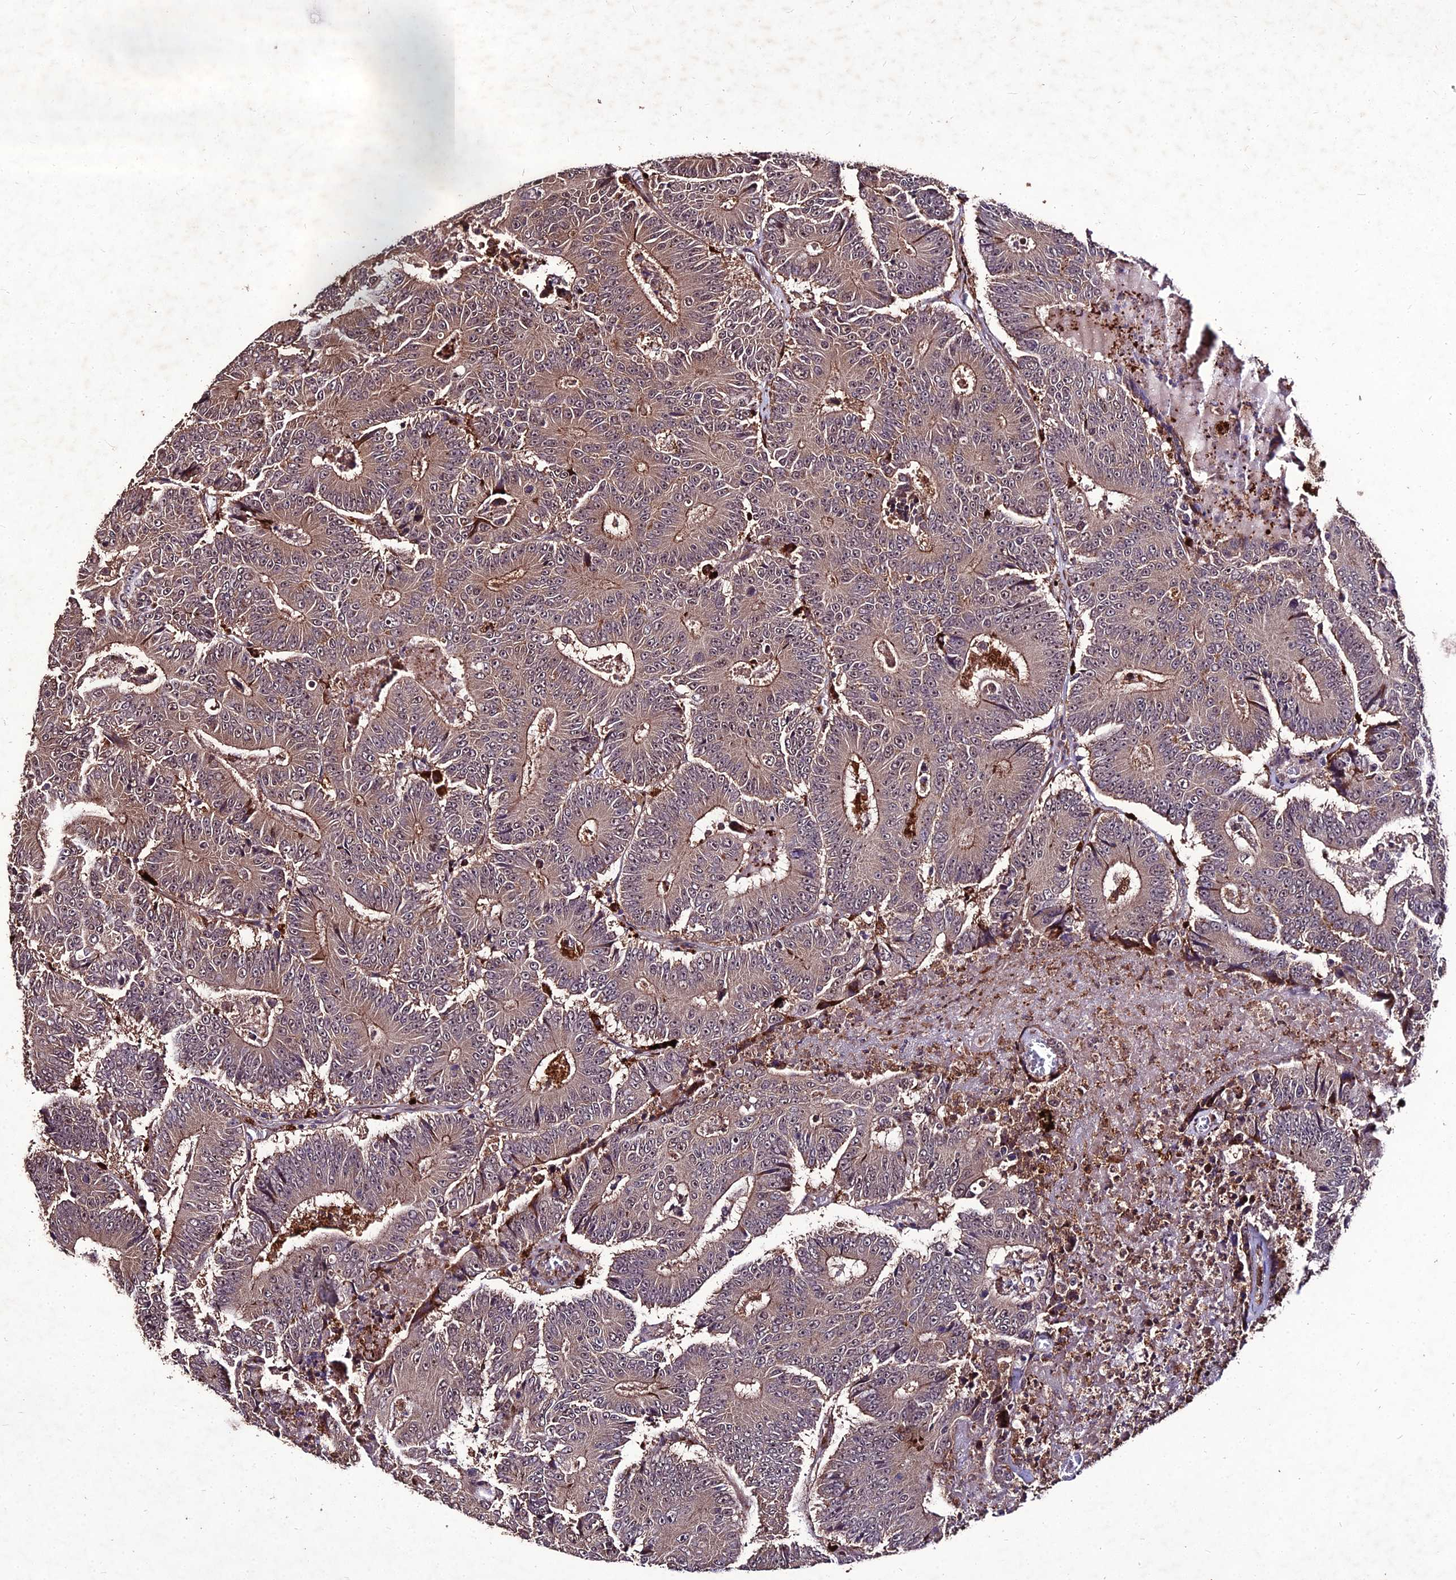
{"staining": {"intensity": "weak", "quantity": ">75%", "location": "cytoplasmic/membranous,nuclear"}, "tissue": "colorectal cancer", "cell_type": "Tumor cells", "image_type": "cancer", "snomed": [{"axis": "morphology", "description": "Adenocarcinoma, NOS"}, {"axis": "topography", "description": "Colon"}], "caption": "There is low levels of weak cytoplasmic/membranous and nuclear positivity in tumor cells of colorectal cancer (adenocarcinoma), as demonstrated by immunohistochemical staining (brown color).", "gene": "ZNF766", "patient": {"sex": "male", "age": 83}}